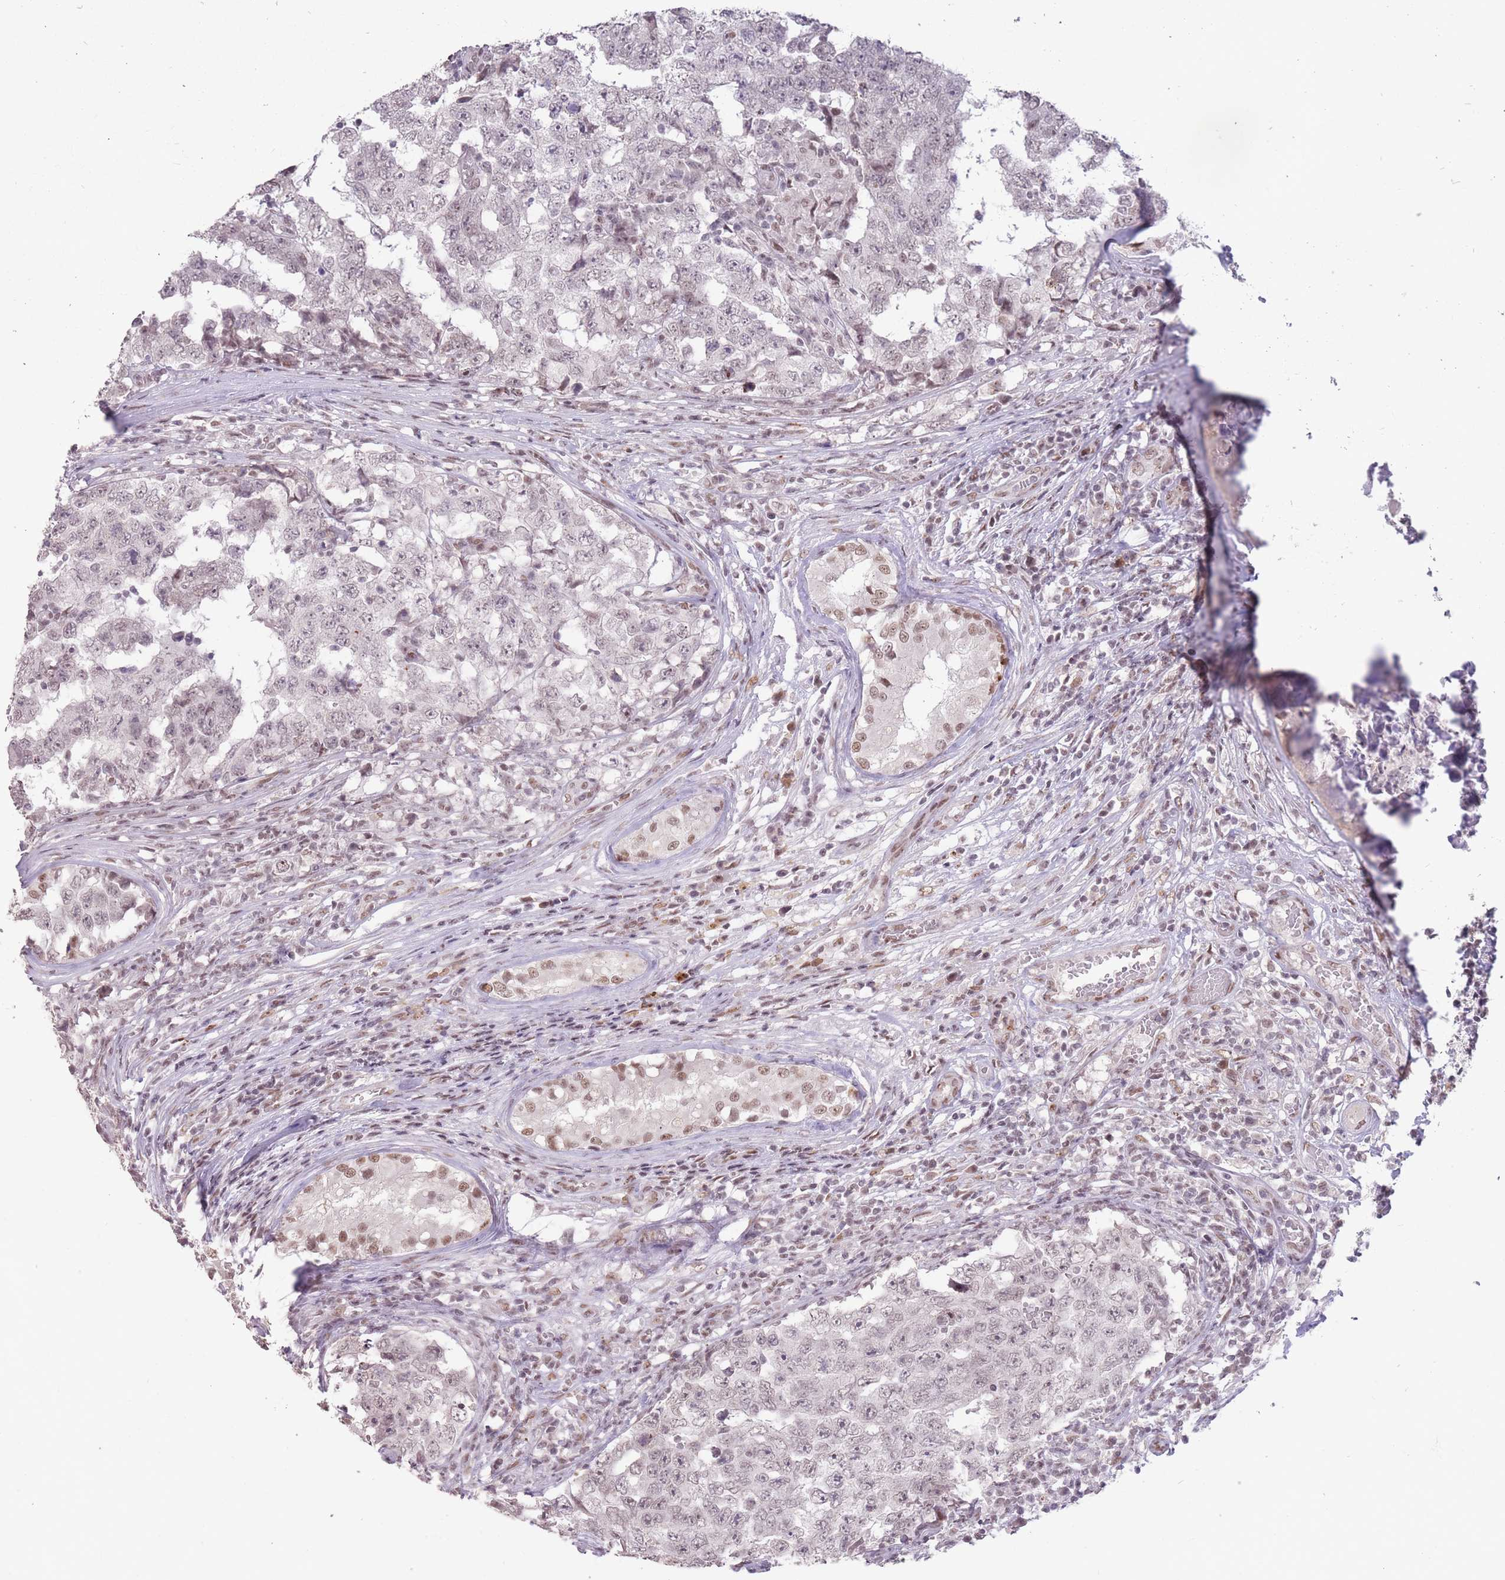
{"staining": {"intensity": "weak", "quantity": "<25%", "location": "nuclear"}, "tissue": "testis cancer", "cell_type": "Tumor cells", "image_type": "cancer", "snomed": [{"axis": "morphology", "description": "Carcinoma, Embryonal, NOS"}, {"axis": "topography", "description": "Testis"}], "caption": "High magnification brightfield microscopy of embryonal carcinoma (testis) stained with DAB (brown) and counterstained with hematoxylin (blue): tumor cells show no significant expression.", "gene": "HNRNPUL1", "patient": {"sex": "male", "age": 25}}